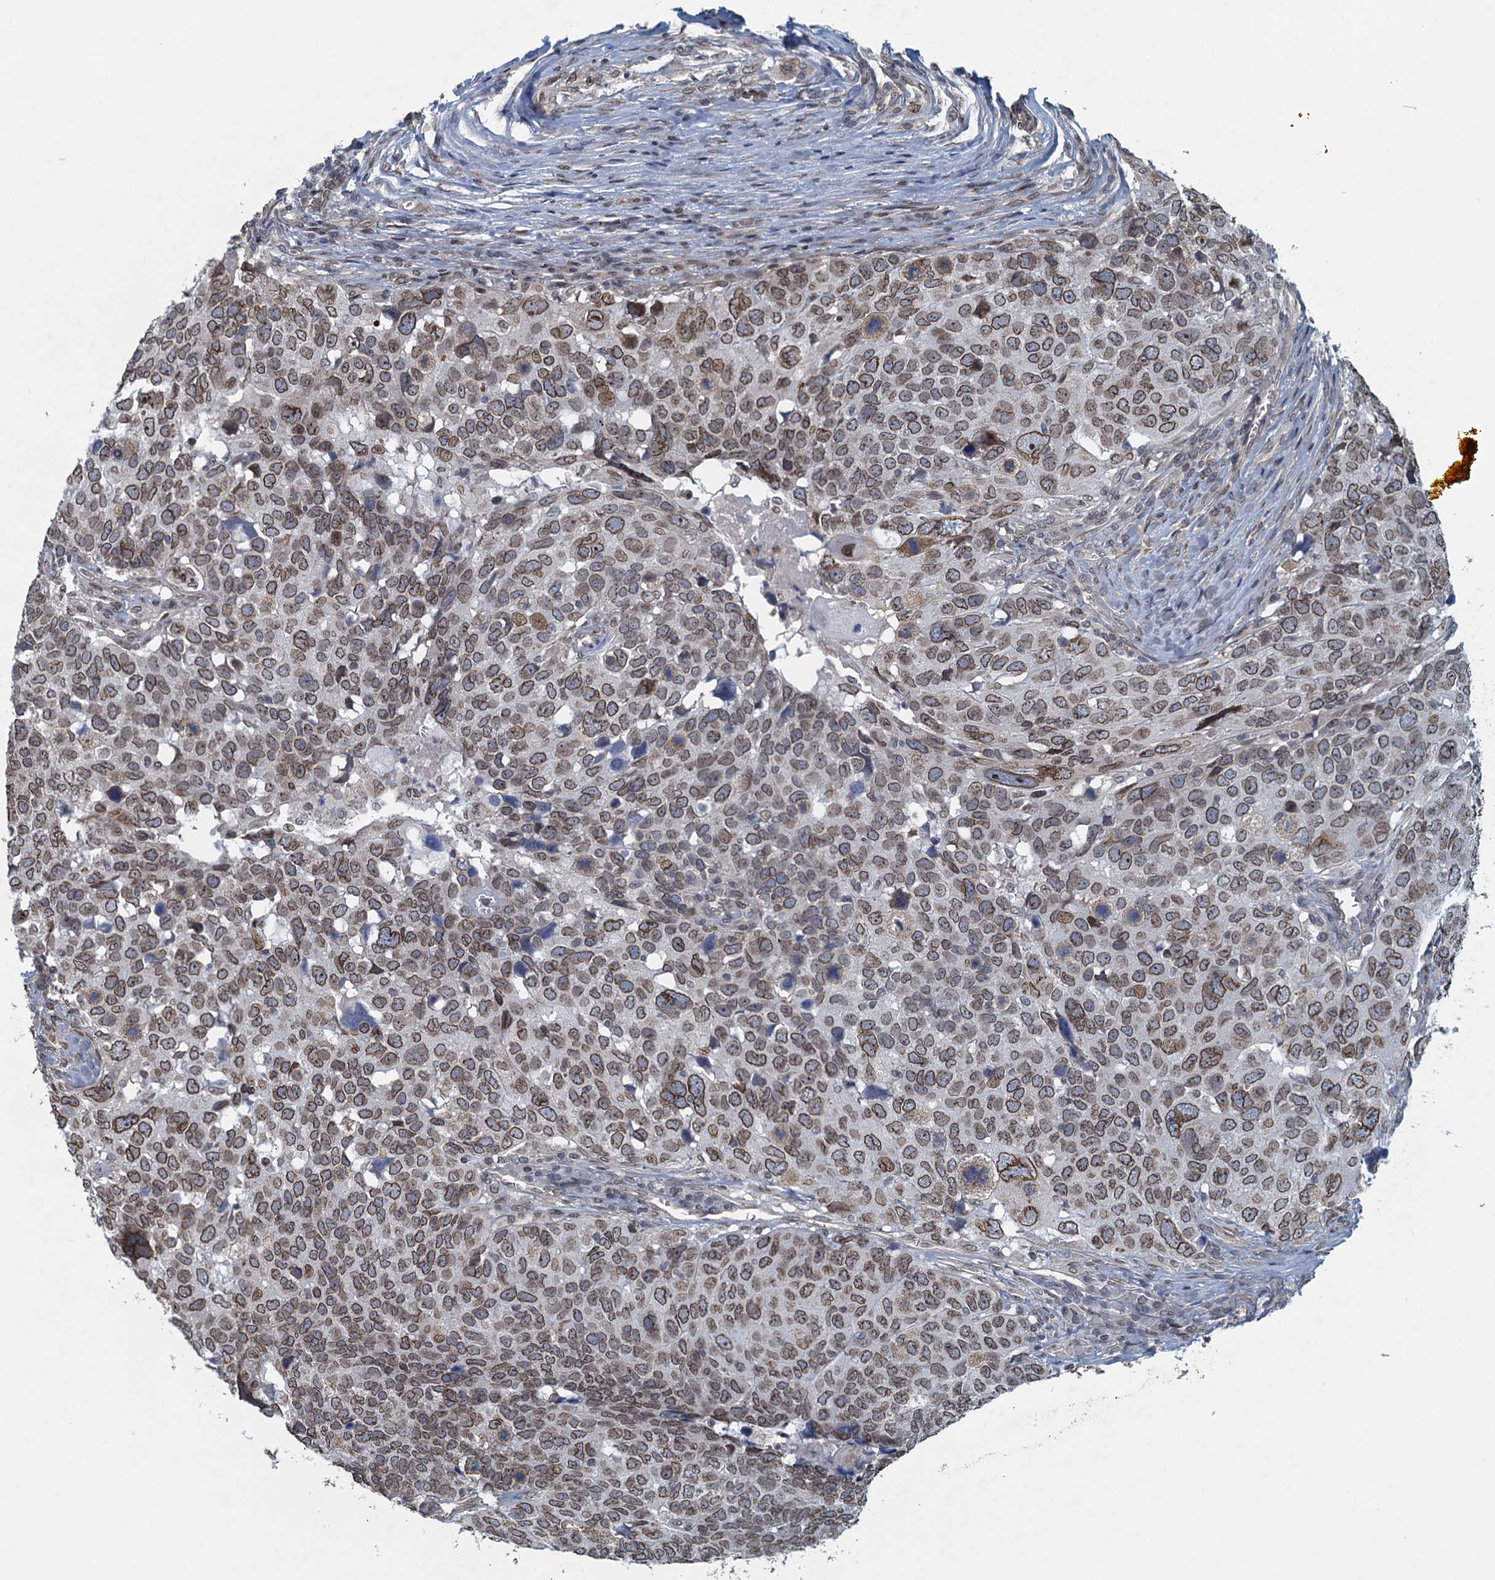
{"staining": {"intensity": "moderate", "quantity": ">75%", "location": "cytoplasmic/membranous,nuclear"}, "tissue": "head and neck cancer", "cell_type": "Tumor cells", "image_type": "cancer", "snomed": [{"axis": "morphology", "description": "Squamous cell carcinoma, NOS"}, {"axis": "topography", "description": "Head-Neck"}], "caption": "Protein staining shows moderate cytoplasmic/membranous and nuclear positivity in approximately >75% of tumor cells in head and neck cancer.", "gene": "CCDC34", "patient": {"sex": "male", "age": 66}}